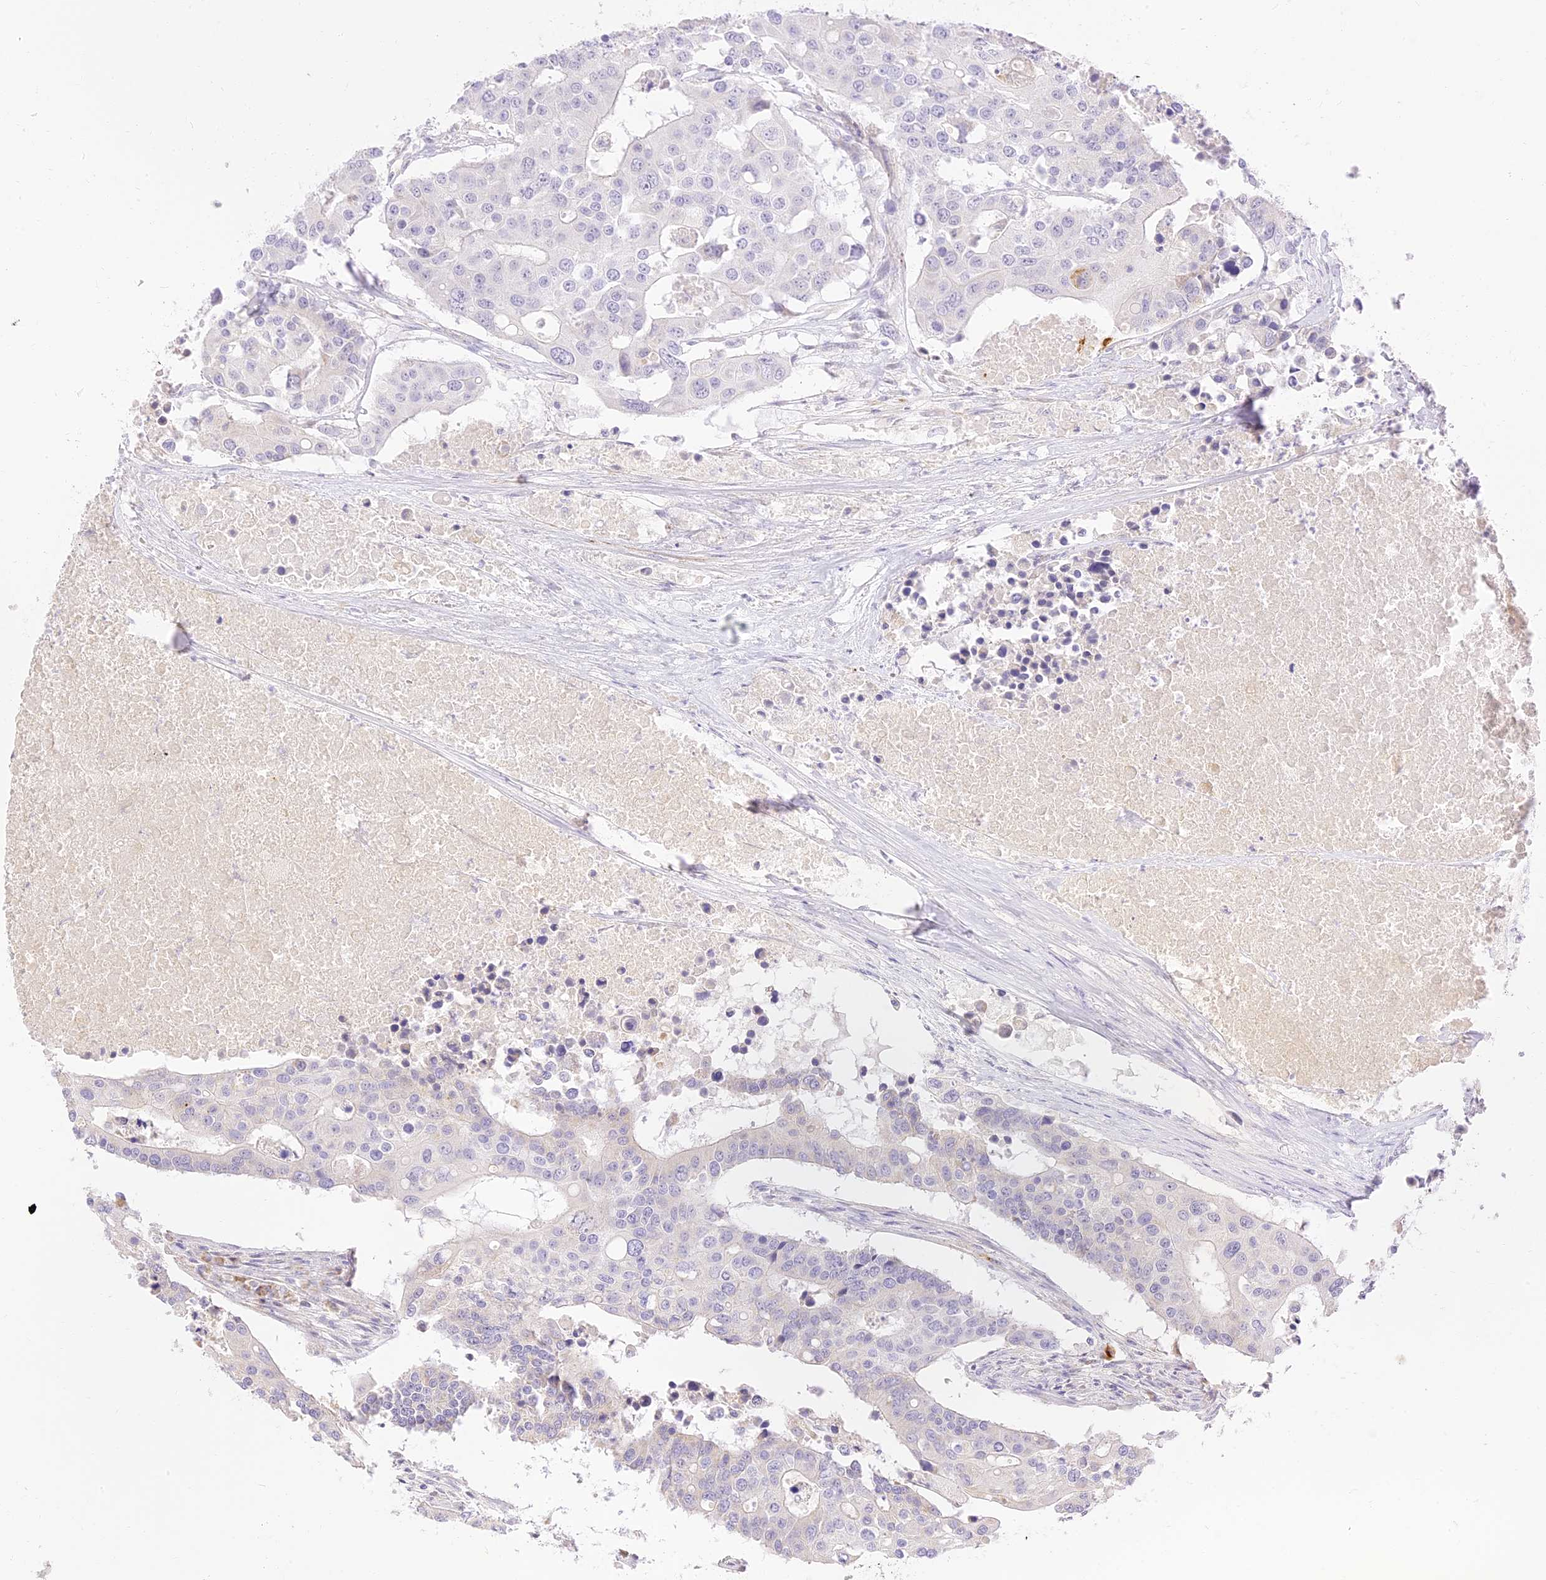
{"staining": {"intensity": "negative", "quantity": "none", "location": "none"}, "tissue": "colorectal cancer", "cell_type": "Tumor cells", "image_type": "cancer", "snomed": [{"axis": "morphology", "description": "Adenocarcinoma, NOS"}, {"axis": "topography", "description": "Colon"}], "caption": "Human colorectal cancer (adenocarcinoma) stained for a protein using immunohistochemistry displays no expression in tumor cells.", "gene": "LRRC15", "patient": {"sex": "male", "age": 77}}